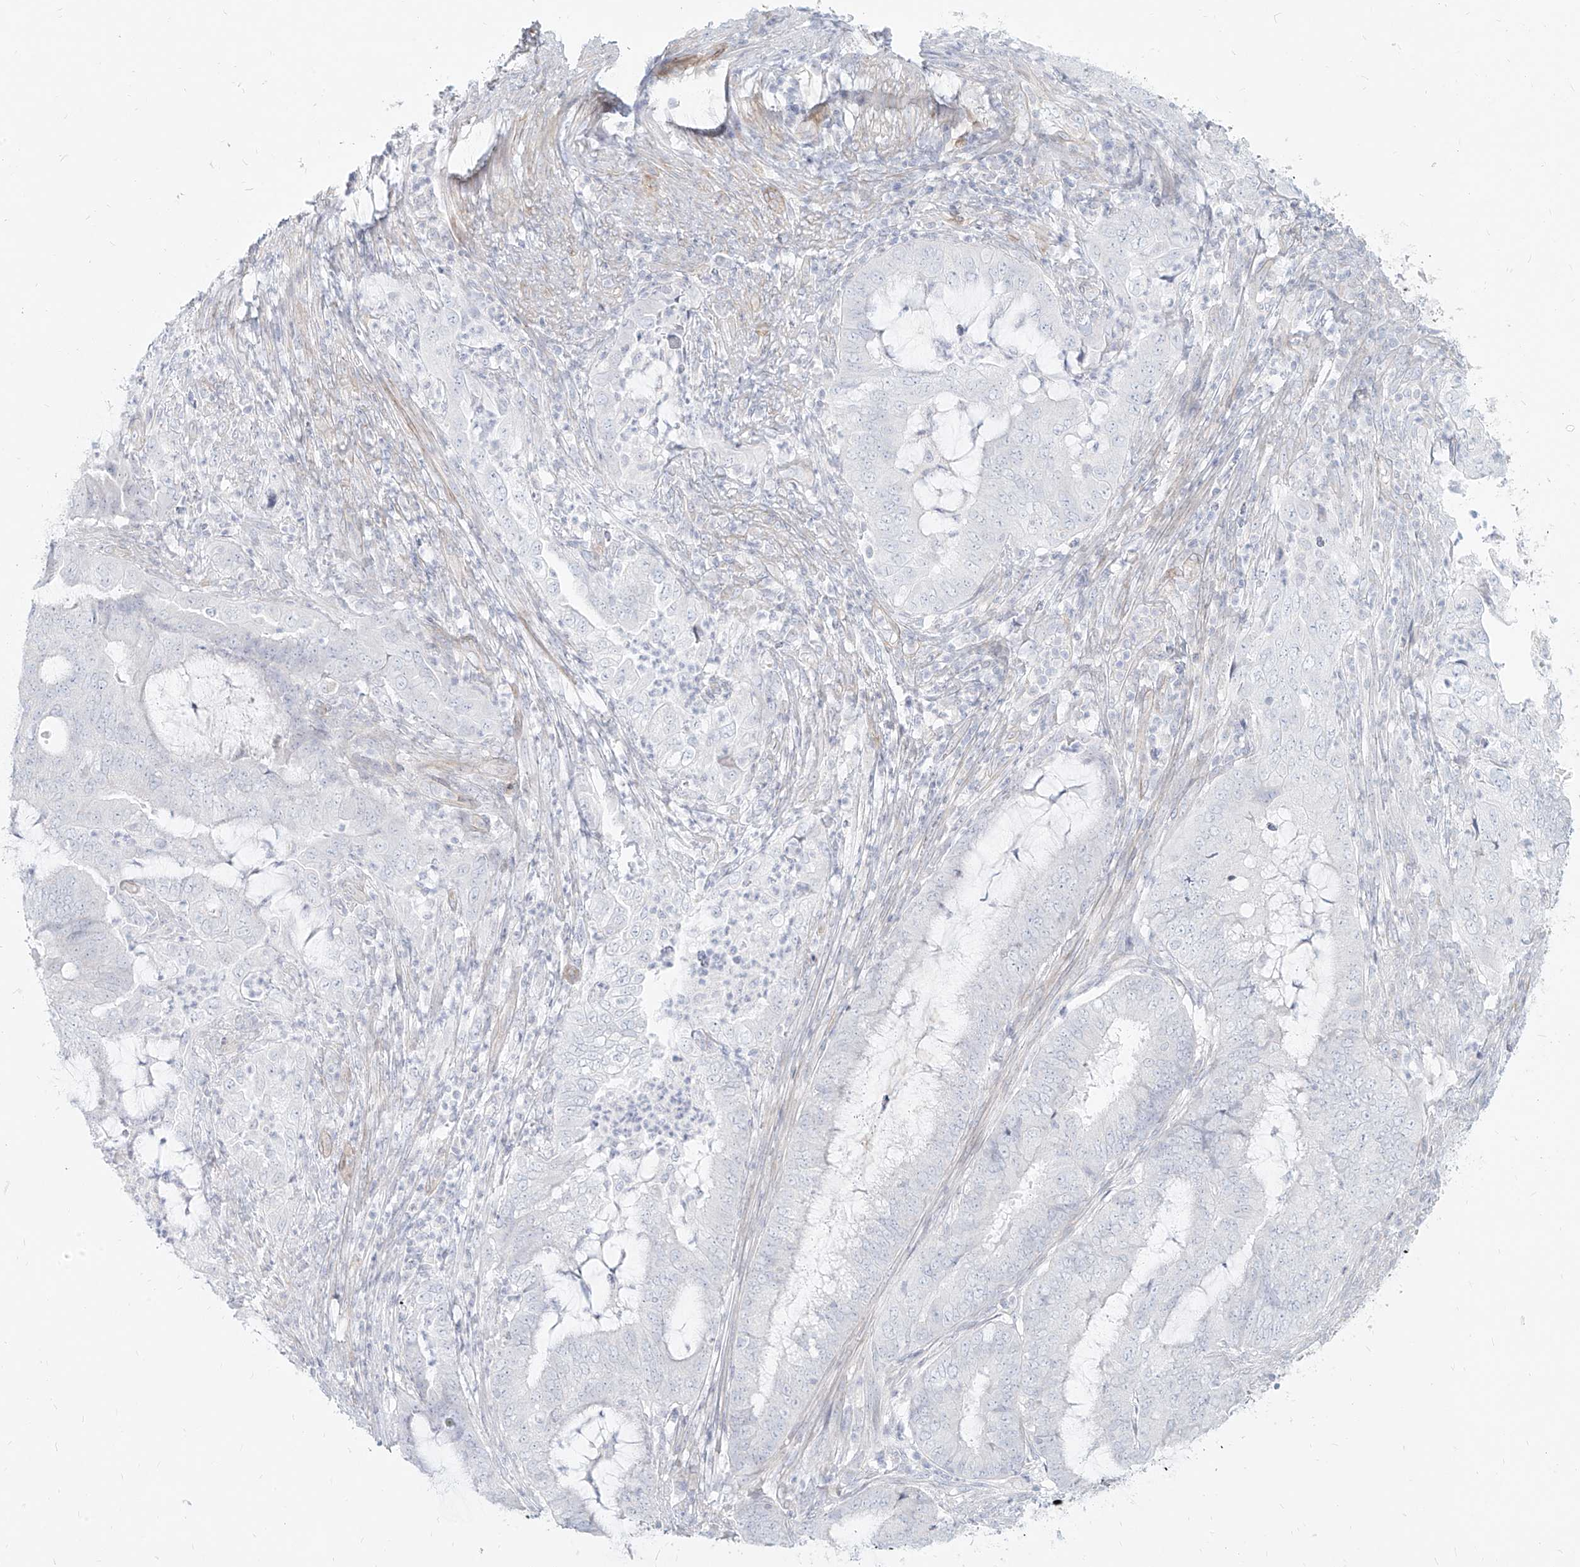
{"staining": {"intensity": "negative", "quantity": "none", "location": "none"}, "tissue": "endometrial cancer", "cell_type": "Tumor cells", "image_type": "cancer", "snomed": [{"axis": "morphology", "description": "Adenocarcinoma, NOS"}, {"axis": "topography", "description": "Endometrium"}], "caption": "Image shows no significant protein positivity in tumor cells of adenocarcinoma (endometrial).", "gene": "ITPKB", "patient": {"sex": "female", "age": 51}}